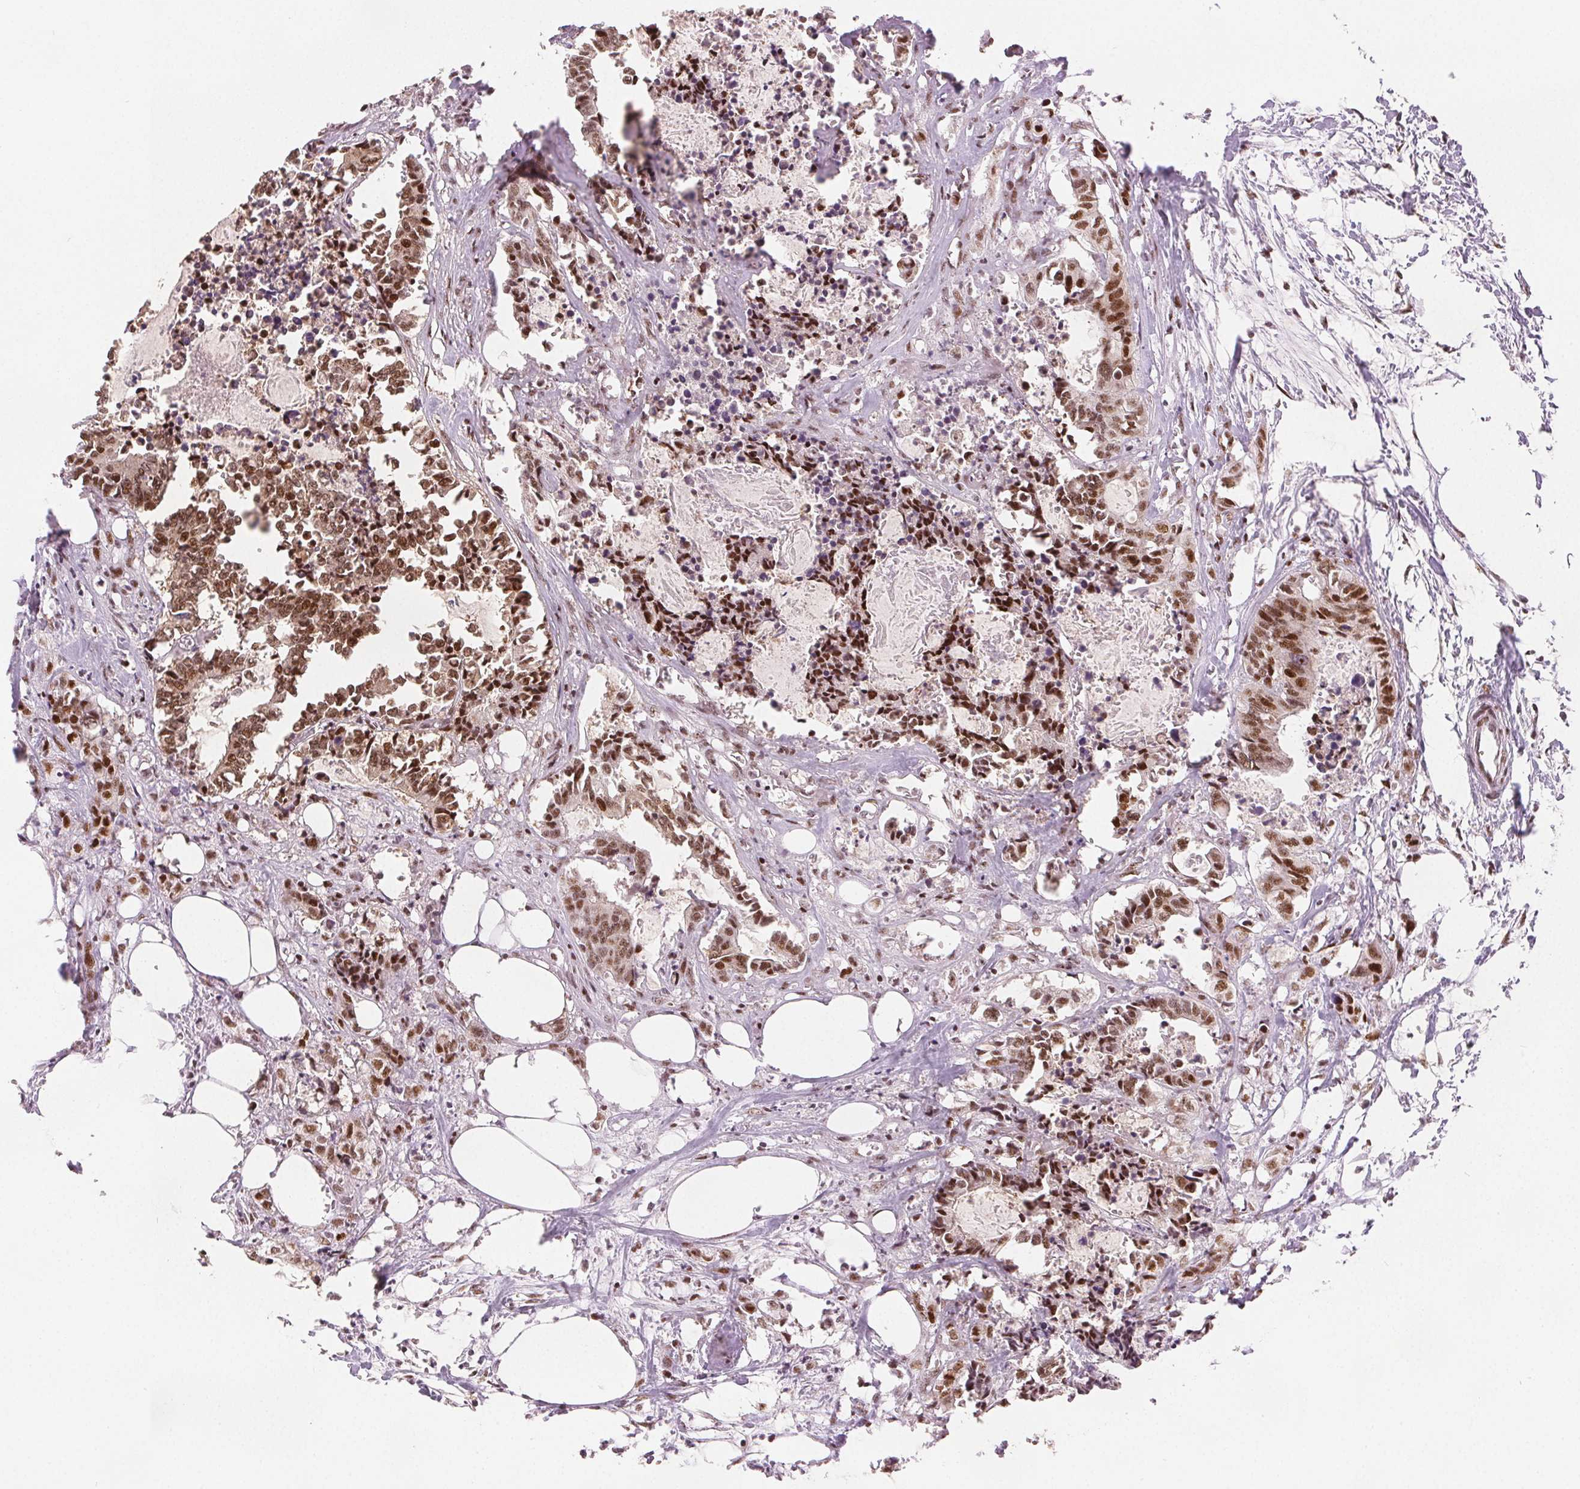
{"staining": {"intensity": "strong", "quantity": ">75%", "location": "nuclear"}, "tissue": "colorectal cancer", "cell_type": "Tumor cells", "image_type": "cancer", "snomed": [{"axis": "morphology", "description": "Adenocarcinoma, NOS"}, {"axis": "topography", "description": "Colon"}, {"axis": "topography", "description": "Rectum"}], "caption": "Immunohistochemistry (IHC) (DAB (3,3'-diaminobenzidine)) staining of human colorectal adenocarcinoma shows strong nuclear protein staining in about >75% of tumor cells.", "gene": "ZNF703", "patient": {"sex": "male", "age": 57}}